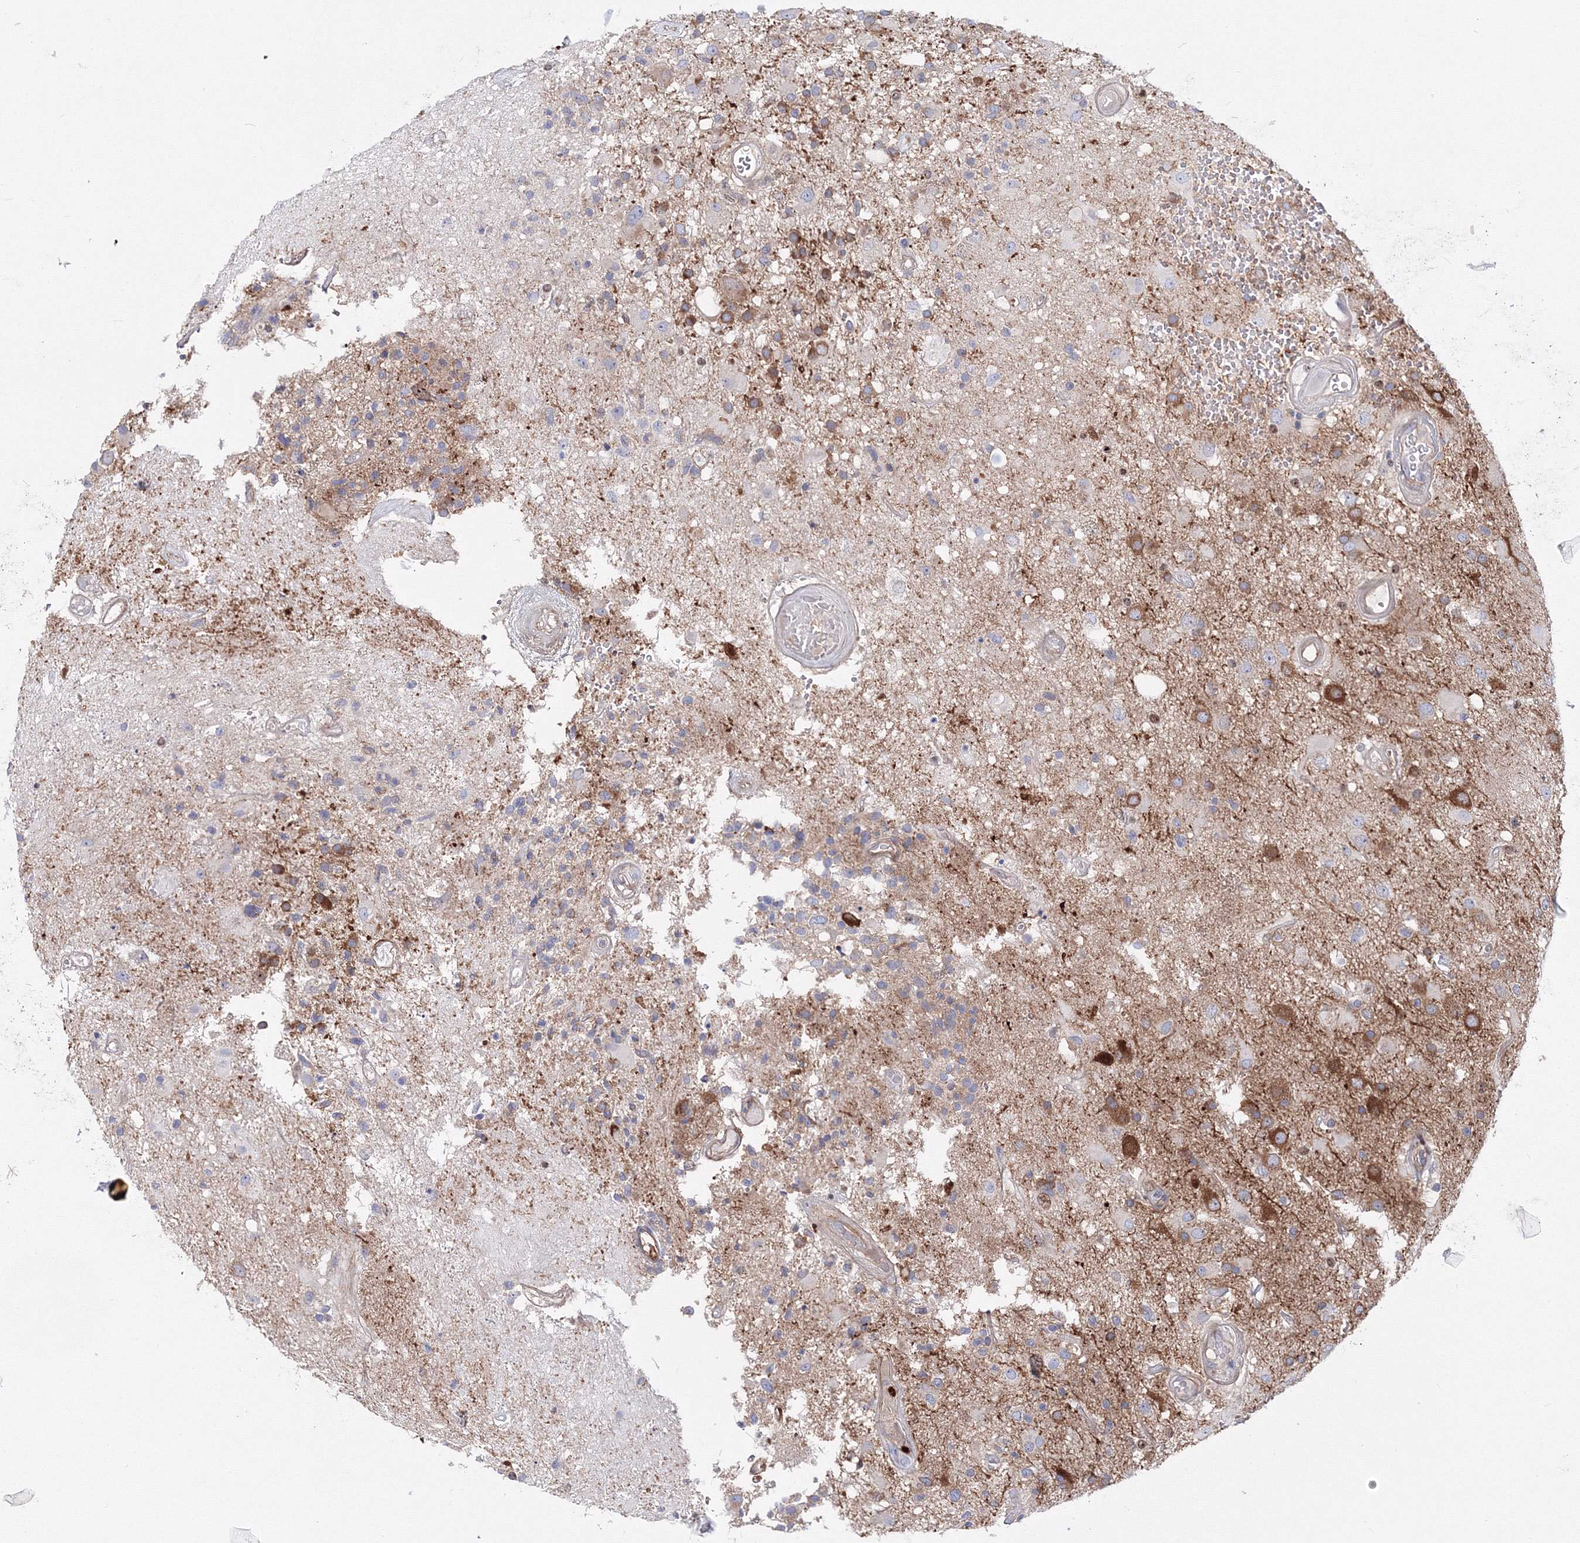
{"staining": {"intensity": "moderate", "quantity": "<25%", "location": "cytoplasmic/membranous"}, "tissue": "glioma", "cell_type": "Tumor cells", "image_type": "cancer", "snomed": [{"axis": "morphology", "description": "Glioma, malignant, High grade"}, {"axis": "morphology", "description": "Glioblastoma, NOS"}, {"axis": "topography", "description": "Brain"}], "caption": "This is a micrograph of immunohistochemistry (IHC) staining of glioma, which shows moderate expression in the cytoplasmic/membranous of tumor cells.", "gene": "C11orf52", "patient": {"sex": "male", "age": 60}}